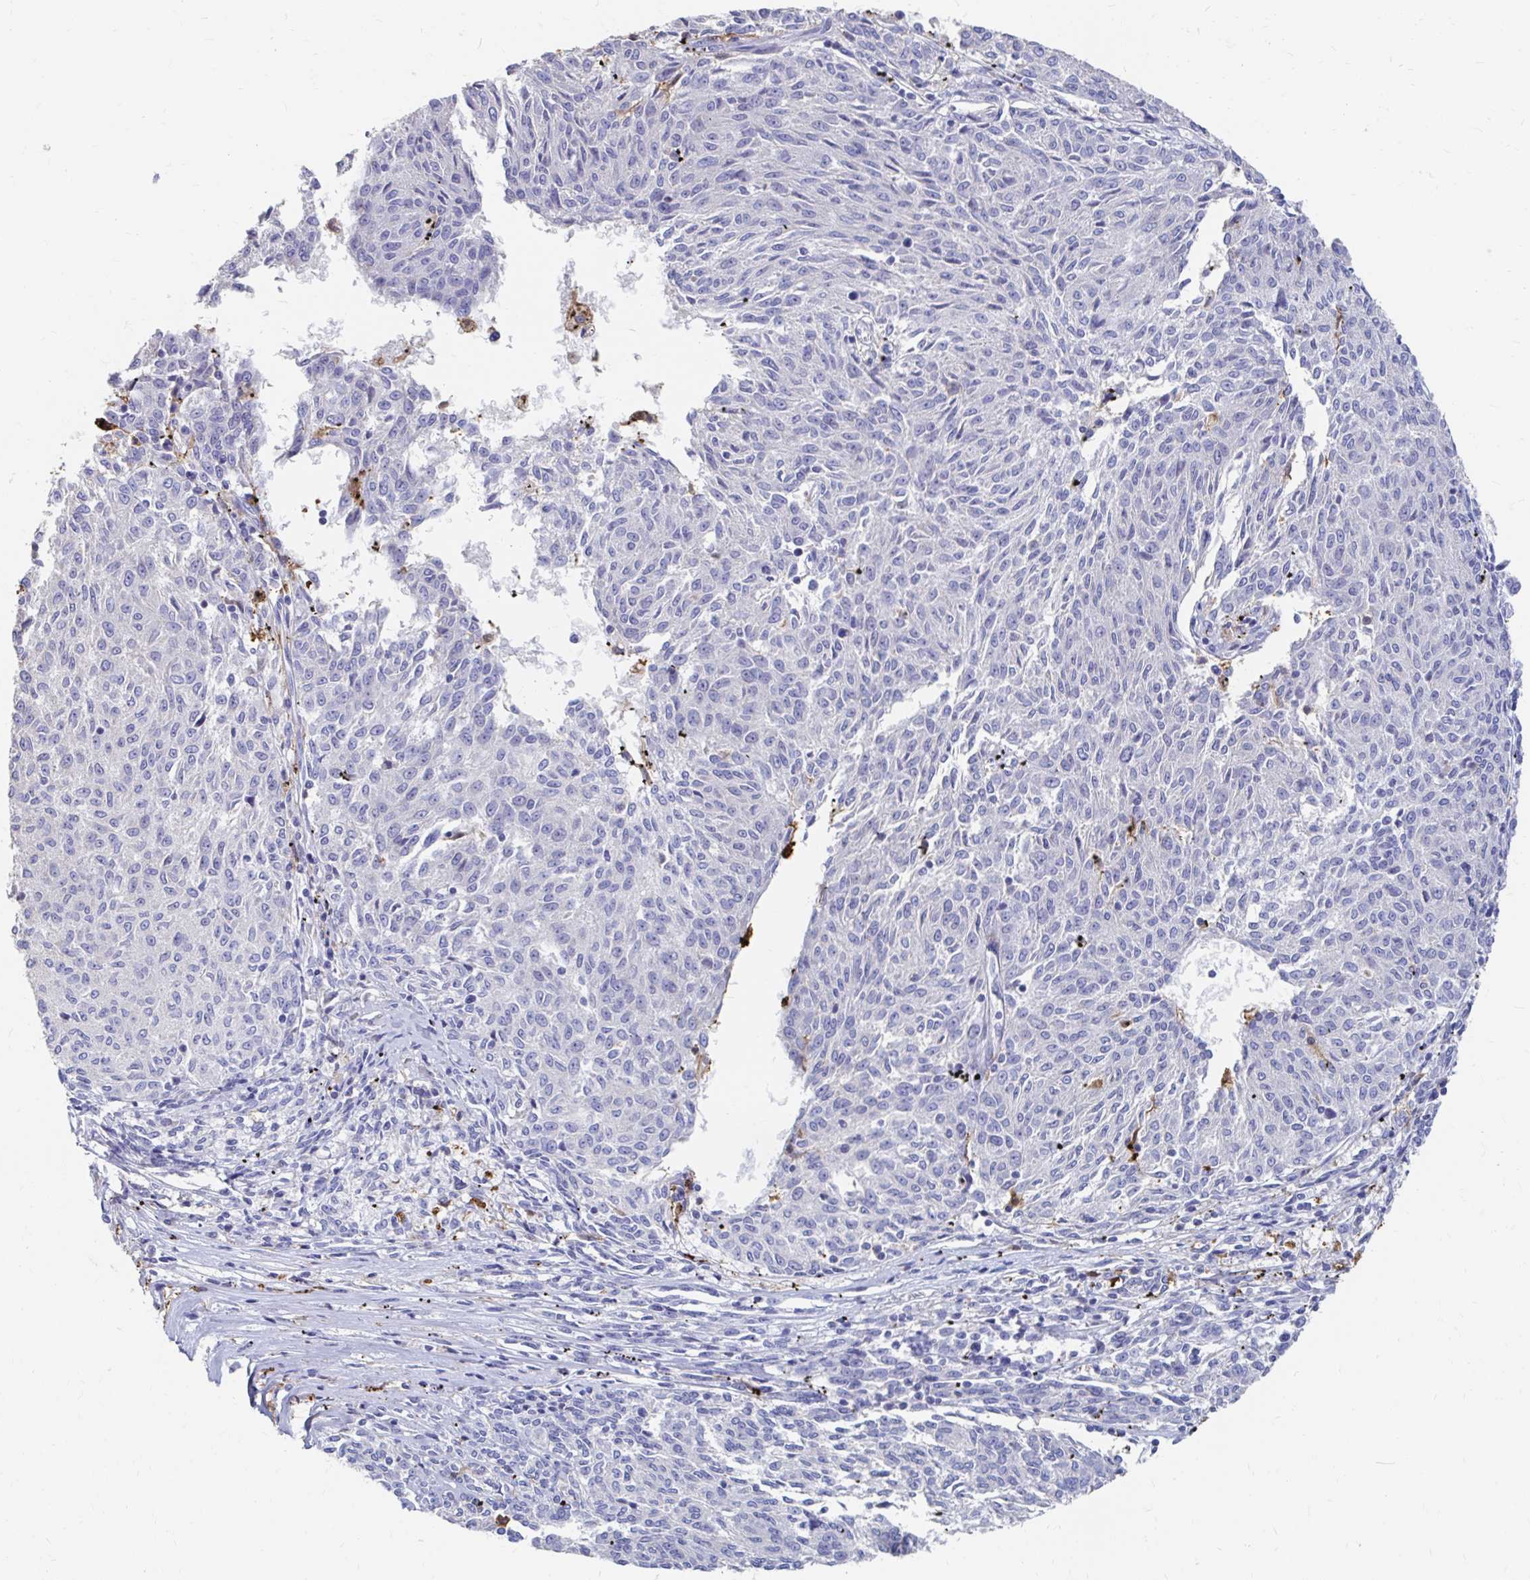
{"staining": {"intensity": "negative", "quantity": "none", "location": "none"}, "tissue": "melanoma", "cell_type": "Tumor cells", "image_type": "cancer", "snomed": [{"axis": "morphology", "description": "Malignant melanoma, NOS"}, {"axis": "topography", "description": "Skin"}], "caption": "Immunohistochemistry image of malignant melanoma stained for a protein (brown), which reveals no staining in tumor cells. Nuclei are stained in blue.", "gene": "LAMC3", "patient": {"sex": "female", "age": 72}}